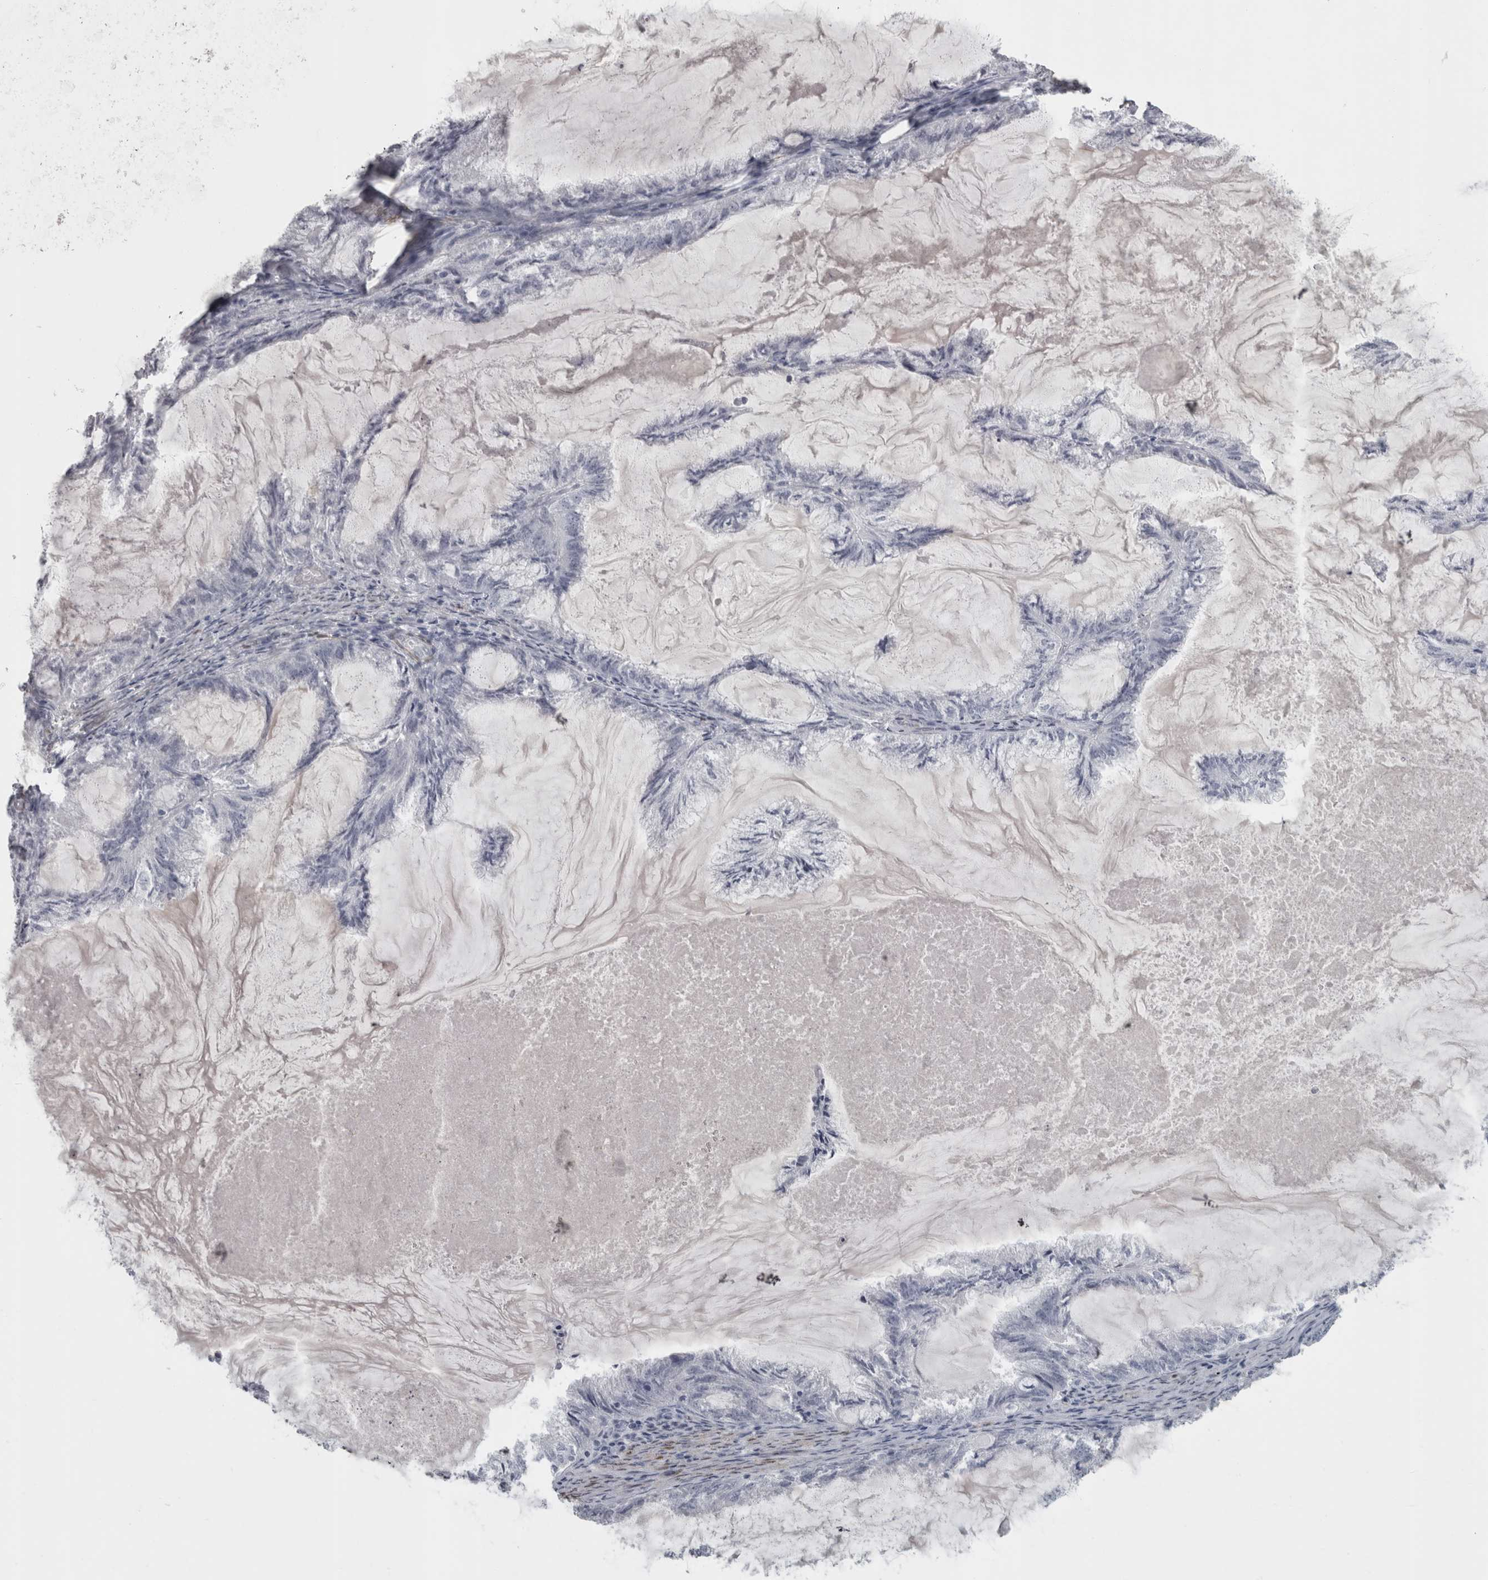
{"staining": {"intensity": "negative", "quantity": "none", "location": "none"}, "tissue": "endometrial cancer", "cell_type": "Tumor cells", "image_type": "cancer", "snomed": [{"axis": "morphology", "description": "Adenocarcinoma, NOS"}, {"axis": "topography", "description": "Endometrium"}], "caption": "Endometrial cancer (adenocarcinoma) stained for a protein using IHC reveals no staining tumor cells.", "gene": "PPP1R12B", "patient": {"sex": "female", "age": 86}}